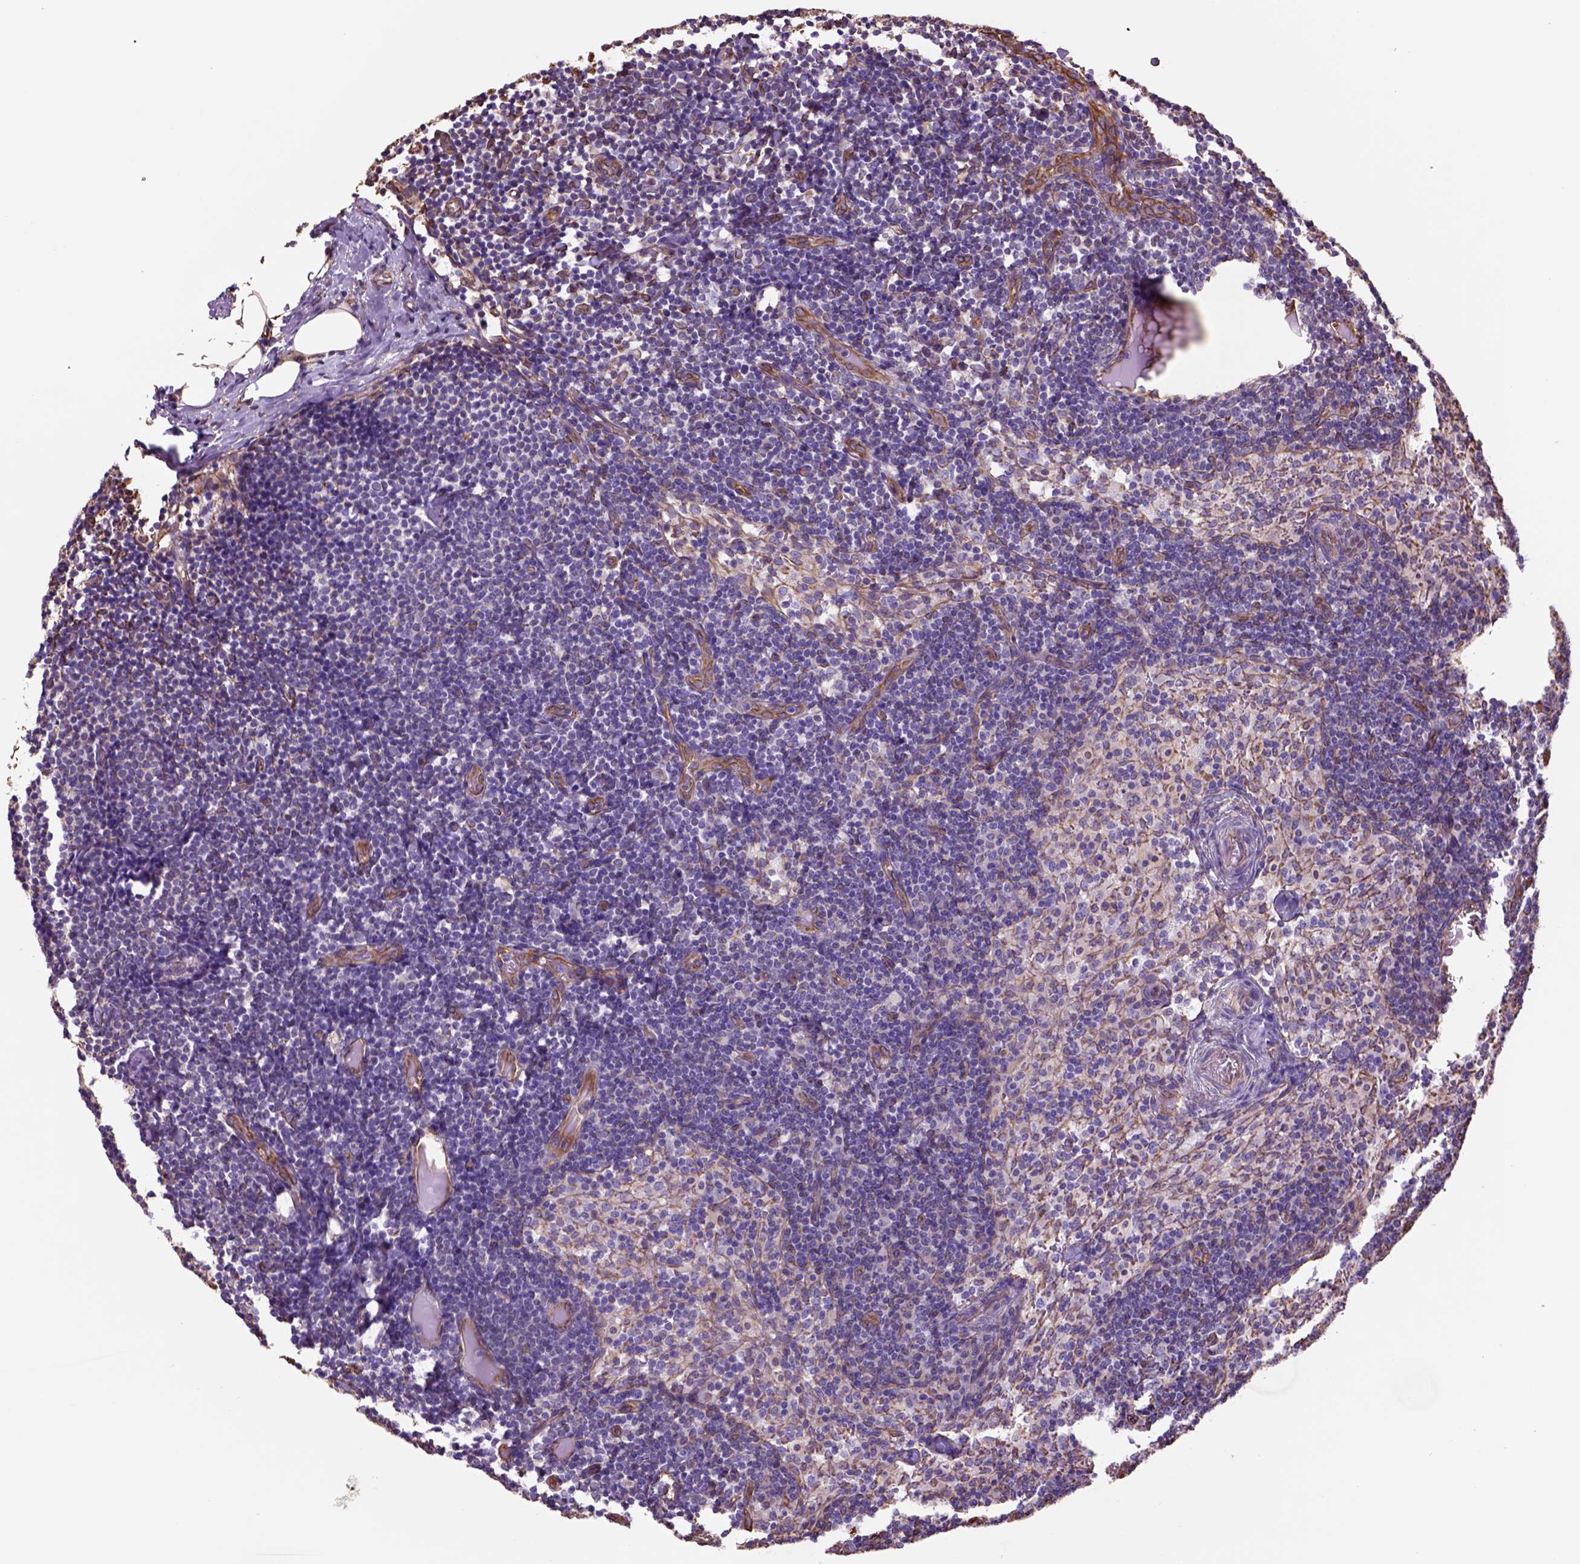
{"staining": {"intensity": "strong", "quantity": "<25%", "location": "cytoplasmic/membranous"}, "tissue": "lymph node", "cell_type": "Germinal center cells", "image_type": "normal", "snomed": [{"axis": "morphology", "description": "Normal tissue, NOS"}, {"axis": "topography", "description": "Lymph node"}], "caption": "Normal lymph node was stained to show a protein in brown. There is medium levels of strong cytoplasmic/membranous expression in approximately <25% of germinal center cells.", "gene": "ZZZ3", "patient": {"sex": "female", "age": 41}}